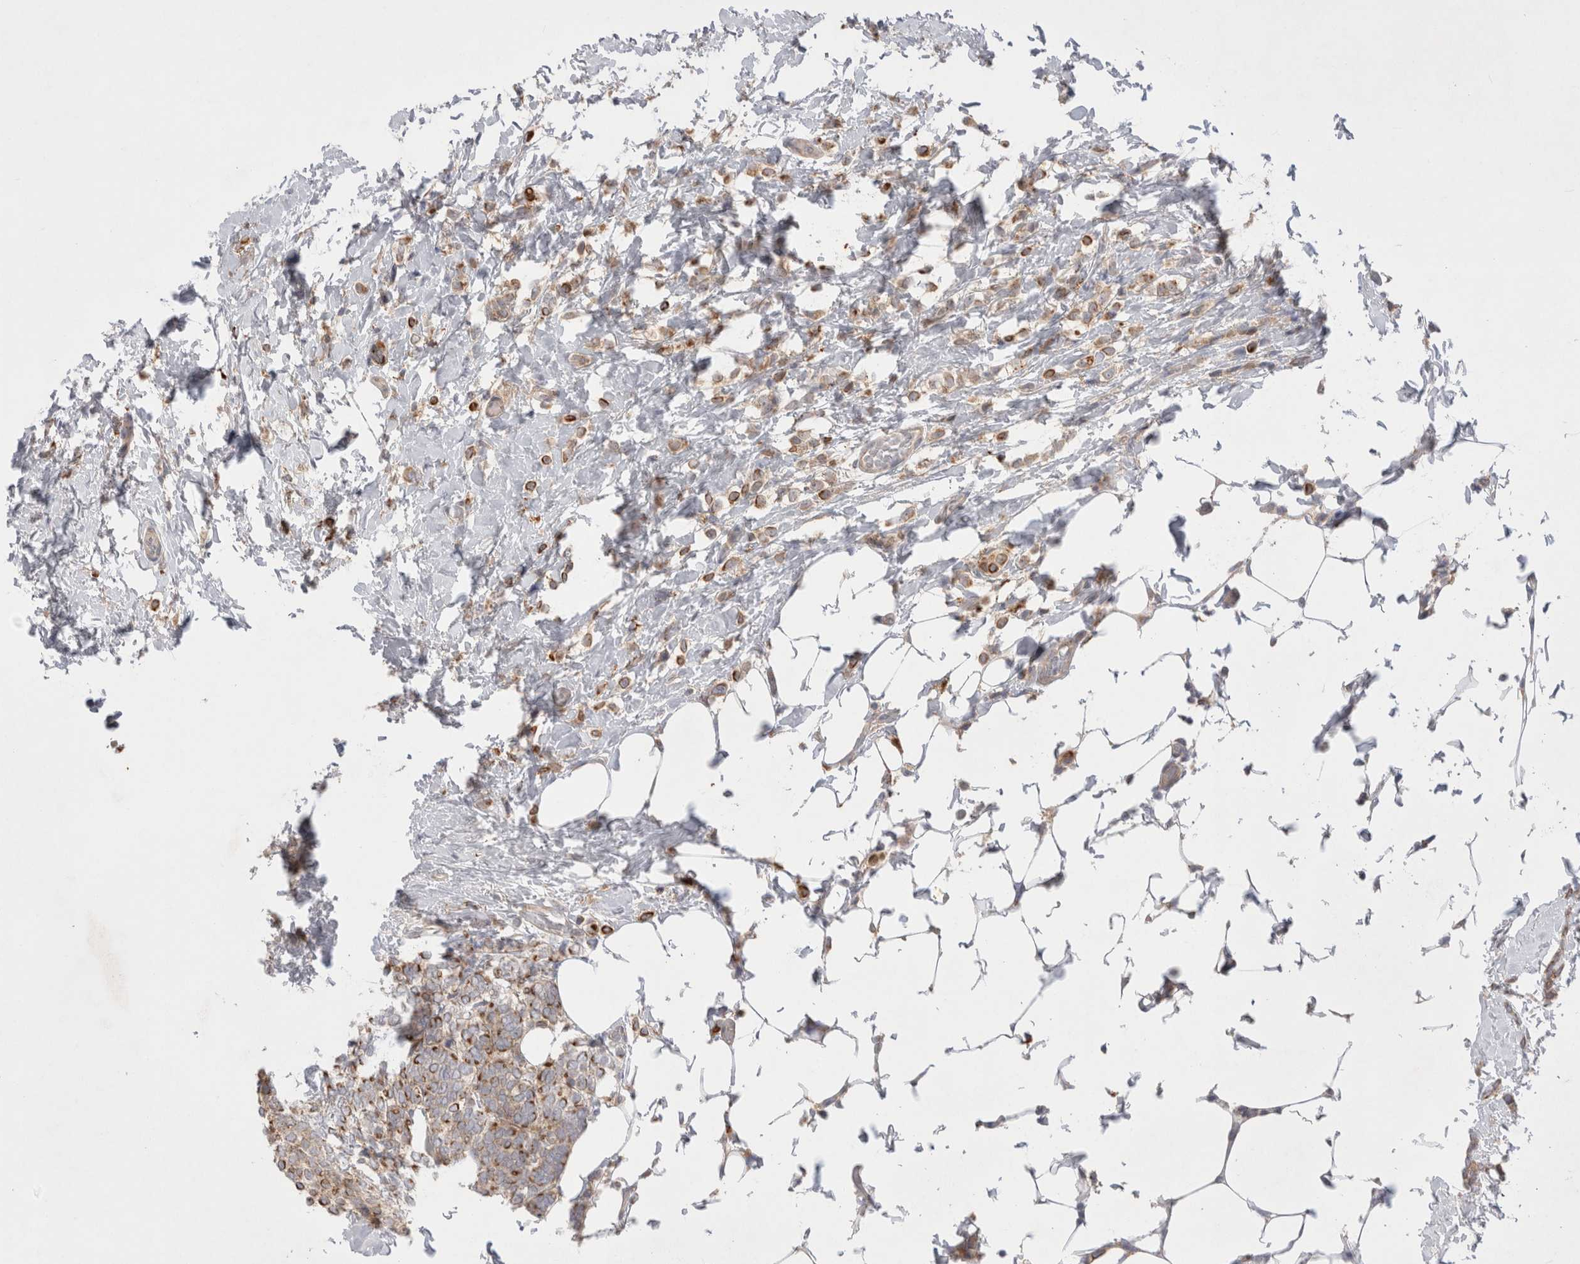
{"staining": {"intensity": "weak", "quantity": ">75%", "location": "cytoplasmic/membranous"}, "tissue": "breast cancer", "cell_type": "Tumor cells", "image_type": "cancer", "snomed": [{"axis": "morphology", "description": "Lobular carcinoma"}, {"axis": "topography", "description": "Breast"}], "caption": "Lobular carcinoma (breast) stained for a protein (brown) exhibits weak cytoplasmic/membranous positive staining in approximately >75% of tumor cells.", "gene": "NPC1", "patient": {"sex": "female", "age": 50}}